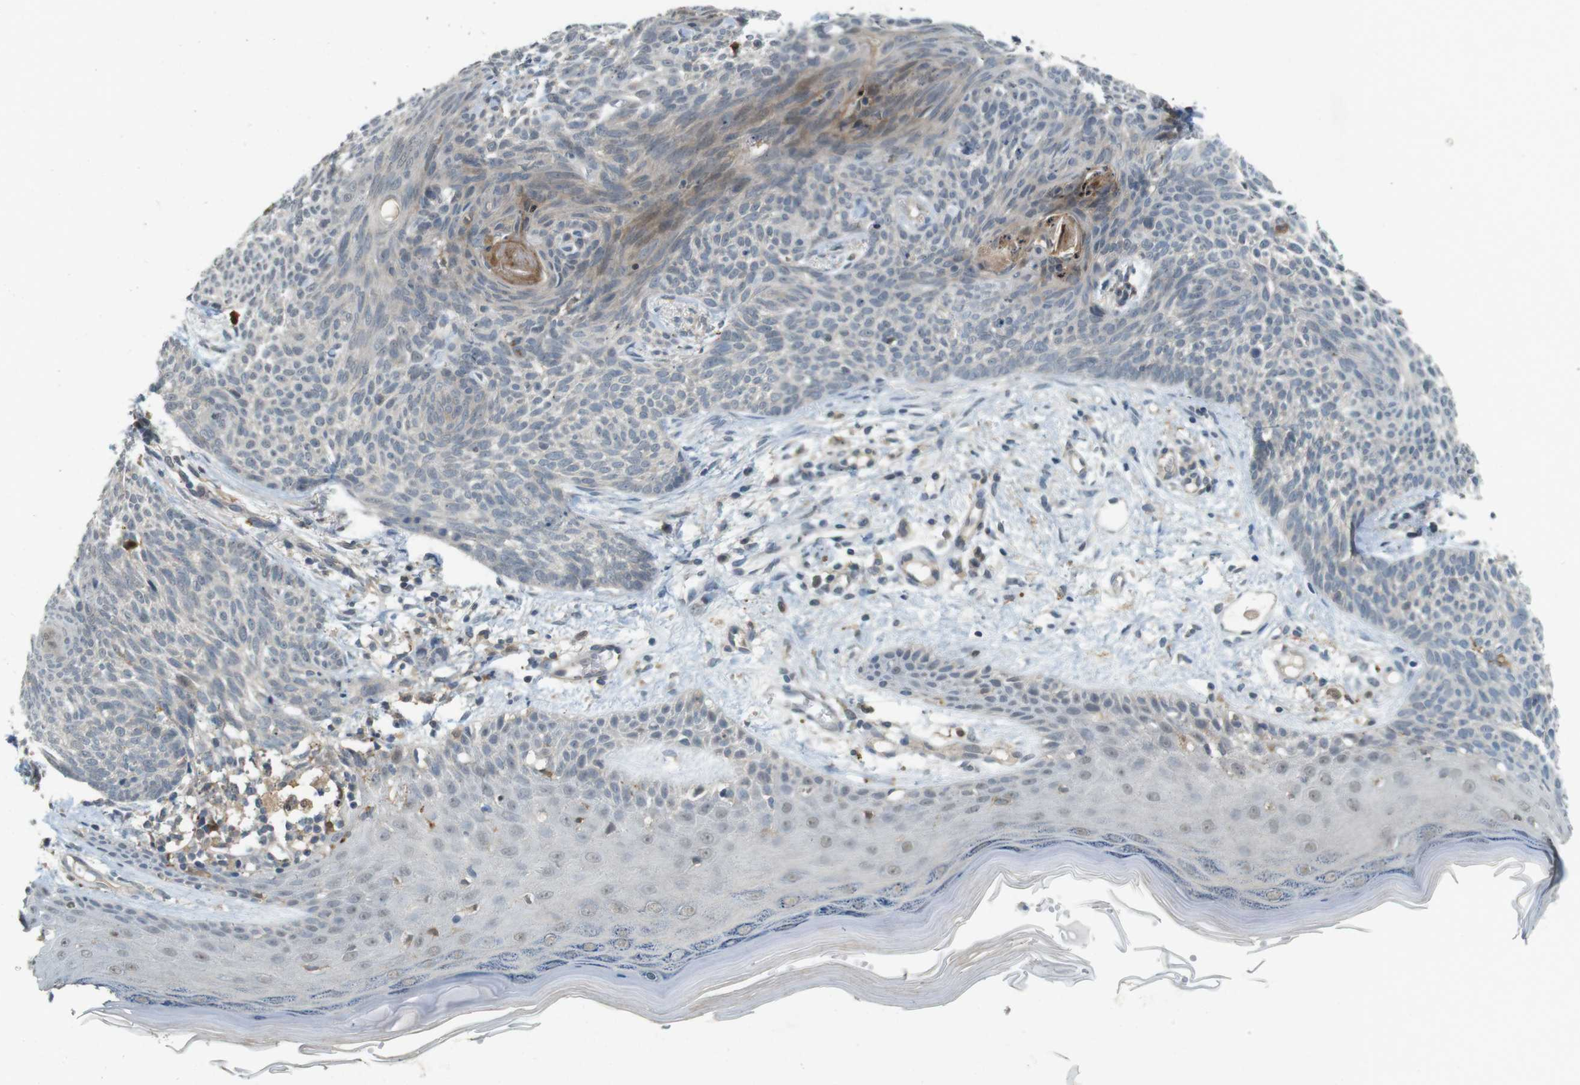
{"staining": {"intensity": "negative", "quantity": "none", "location": "none"}, "tissue": "skin cancer", "cell_type": "Tumor cells", "image_type": "cancer", "snomed": [{"axis": "morphology", "description": "Basal cell carcinoma"}, {"axis": "topography", "description": "Skin"}], "caption": "Immunohistochemistry (IHC) micrograph of skin cancer (basal cell carcinoma) stained for a protein (brown), which exhibits no positivity in tumor cells.", "gene": "CDK14", "patient": {"sex": "female", "age": 59}}